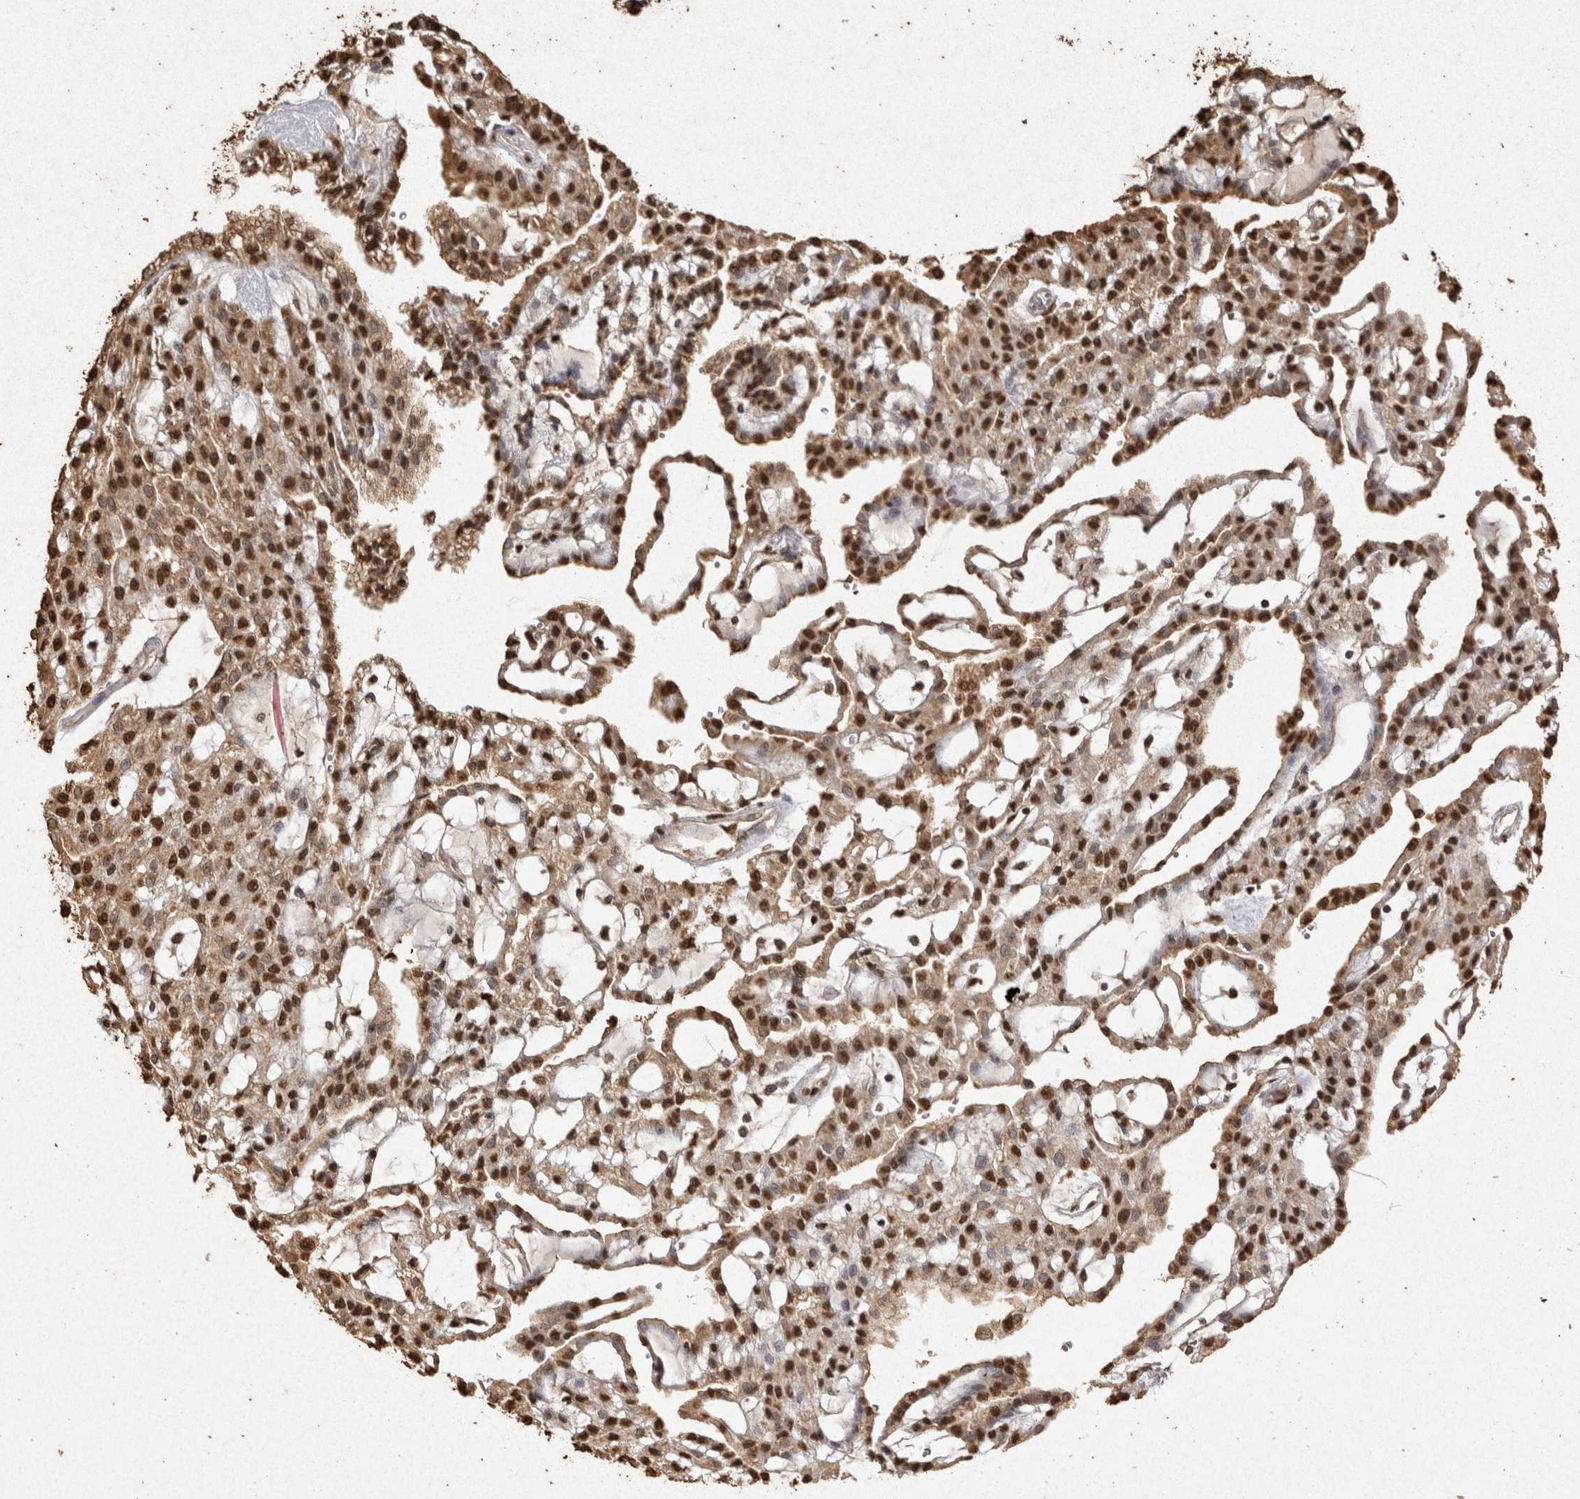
{"staining": {"intensity": "strong", "quantity": ">75%", "location": "nuclear"}, "tissue": "renal cancer", "cell_type": "Tumor cells", "image_type": "cancer", "snomed": [{"axis": "morphology", "description": "Adenocarcinoma, NOS"}, {"axis": "topography", "description": "Kidney"}], "caption": "Immunohistochemical staining of human adenocarcinoma (renal) demonstrates high levels of strong nuclear expression in approximately >75% of tumor cells.", "gene": "FSTL3", "patient": {"sex": "male", "age": 63}}